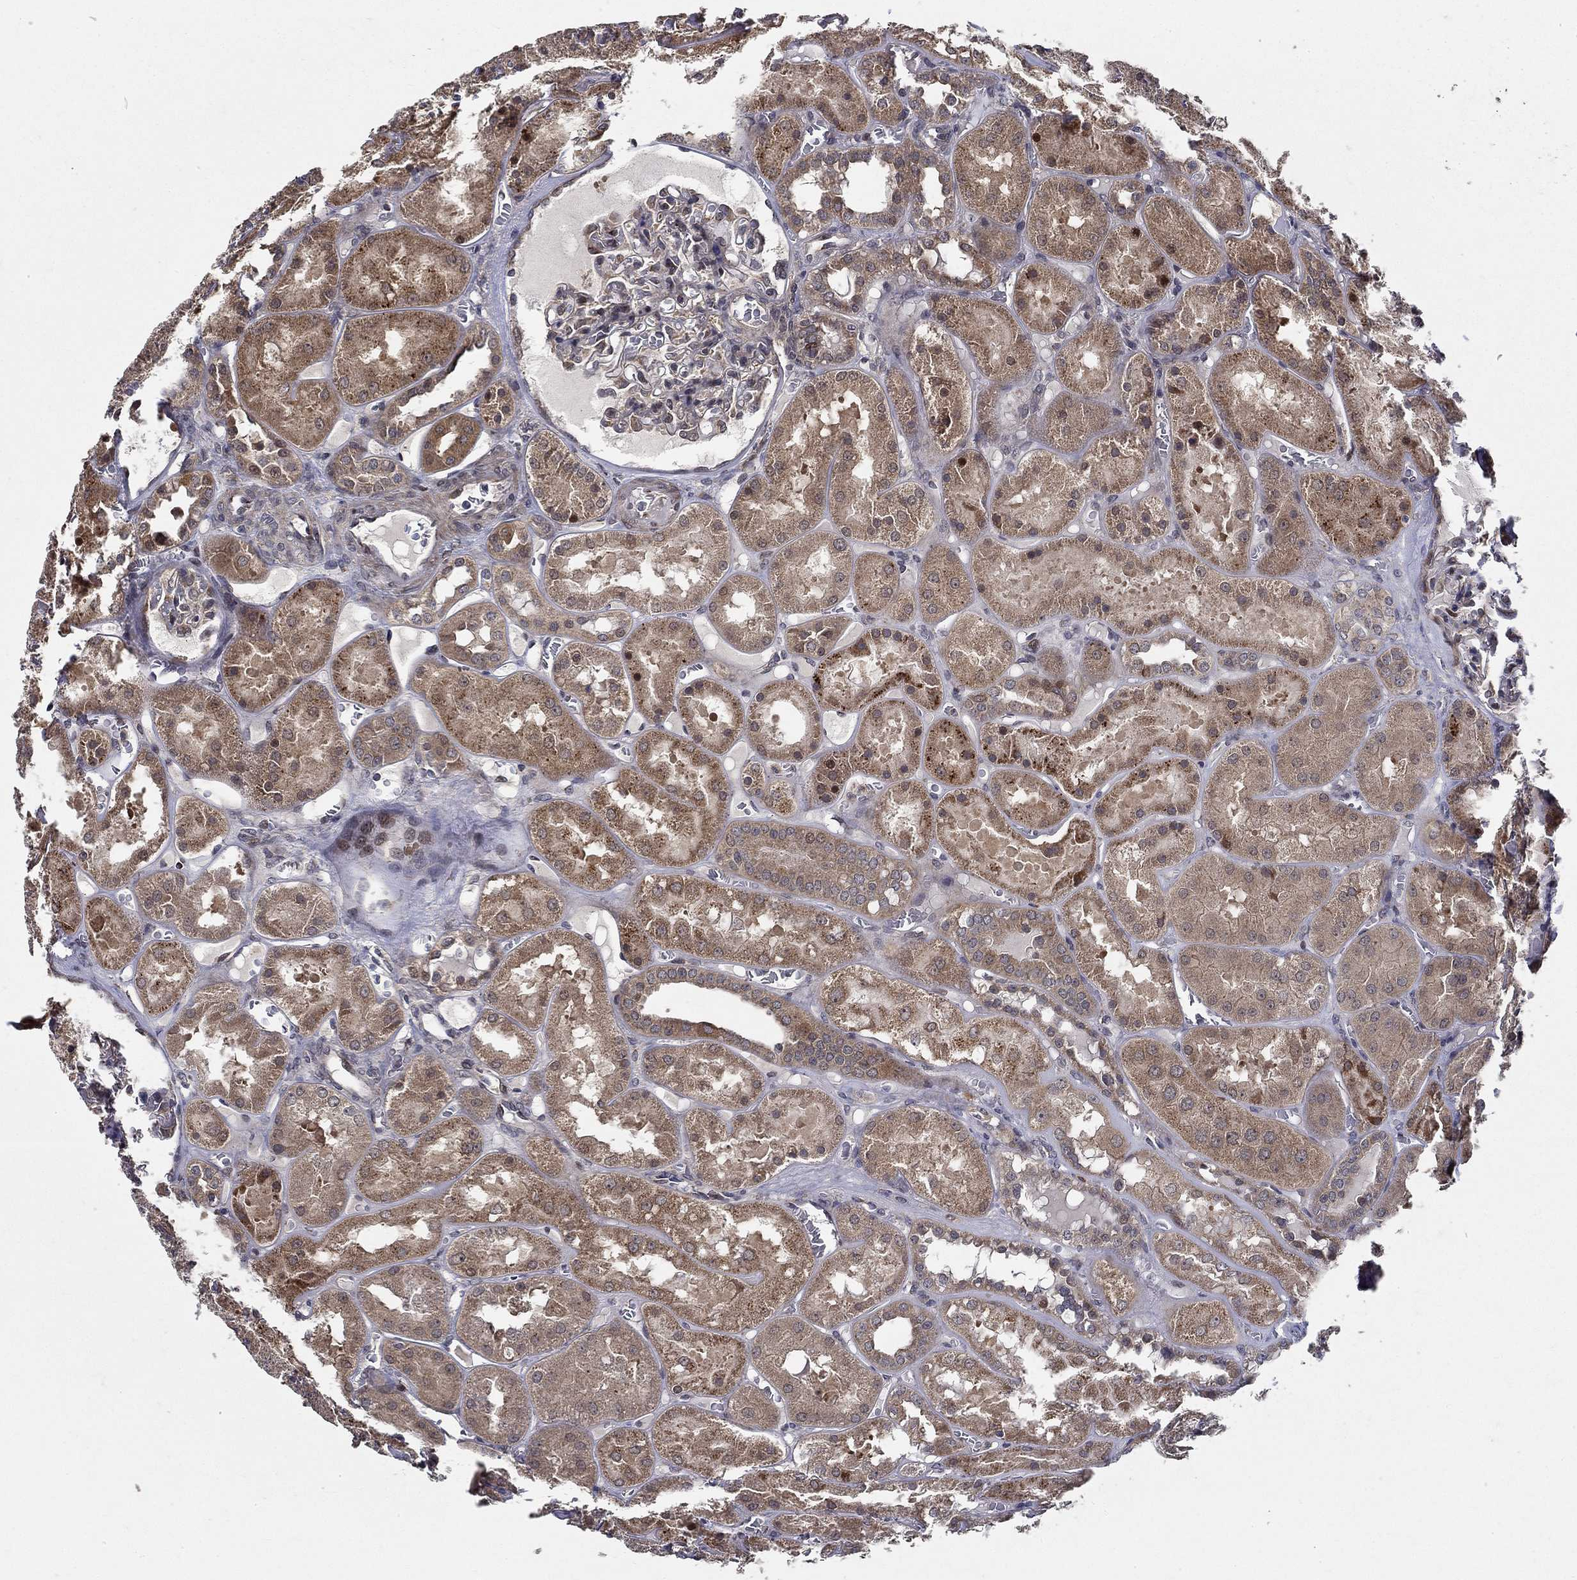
{"staining": {"intensity": "strong", "quantity": "<25%", "location": "nuclear"}, "tissue": "kidney", "cell_type": "Cells in glomeruli", "image_type": "normal", "snomed": [{"axis": "morphology", "description": "Normal tissue, NOS"}, {"axis": "topography", "description": "Kidney"}], "caption": "Kidney stained for a protein (brown) shows strong nuclear positive expression in approximately <25% of cells in glomeruli.", "gene": "ZNF594", "patient": {"sex": "male", "age": 73}}